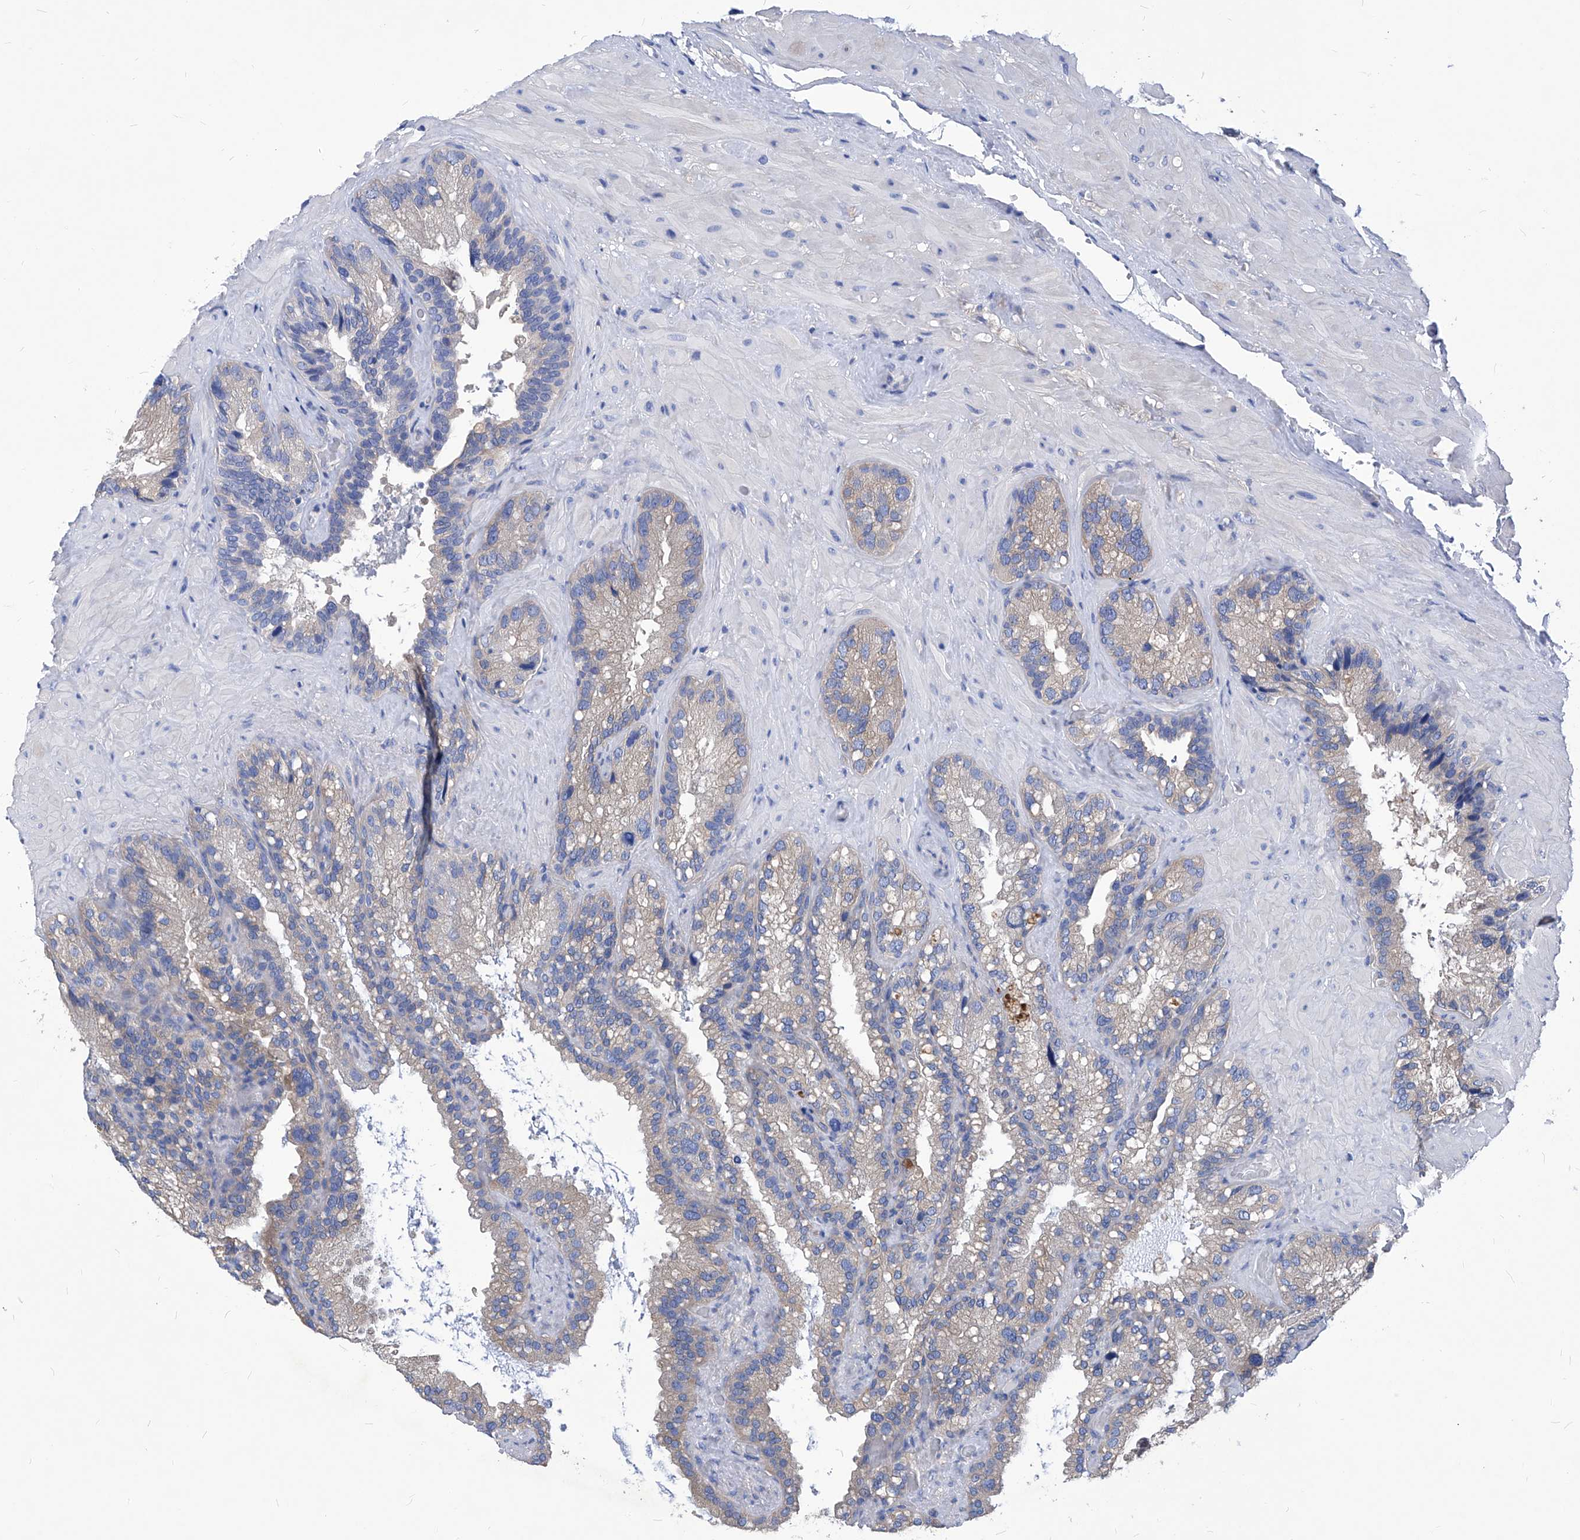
{"staining": {"intensity": "negative", "quantity": "none", "location": "none"}, "tissue": "seminal vesicle", "cell_type": "Glandular cells", "image_type": "normal", "snomed": [{"axis": "morphology", "description": "Normal tissue, NOS"}, {"axis": "topography", "description": "Prostate"}, {"axis": "topography", "description": "Seminal veicle"}], "caption": "DAB (3,3'-diaminobenzidine) immunohistochemical staining of benign human seminal vesicle shows no significant positivity in glandular cells.", "gene": "XPNPEP1", "patient": {"sex": "male", "age": 68}}